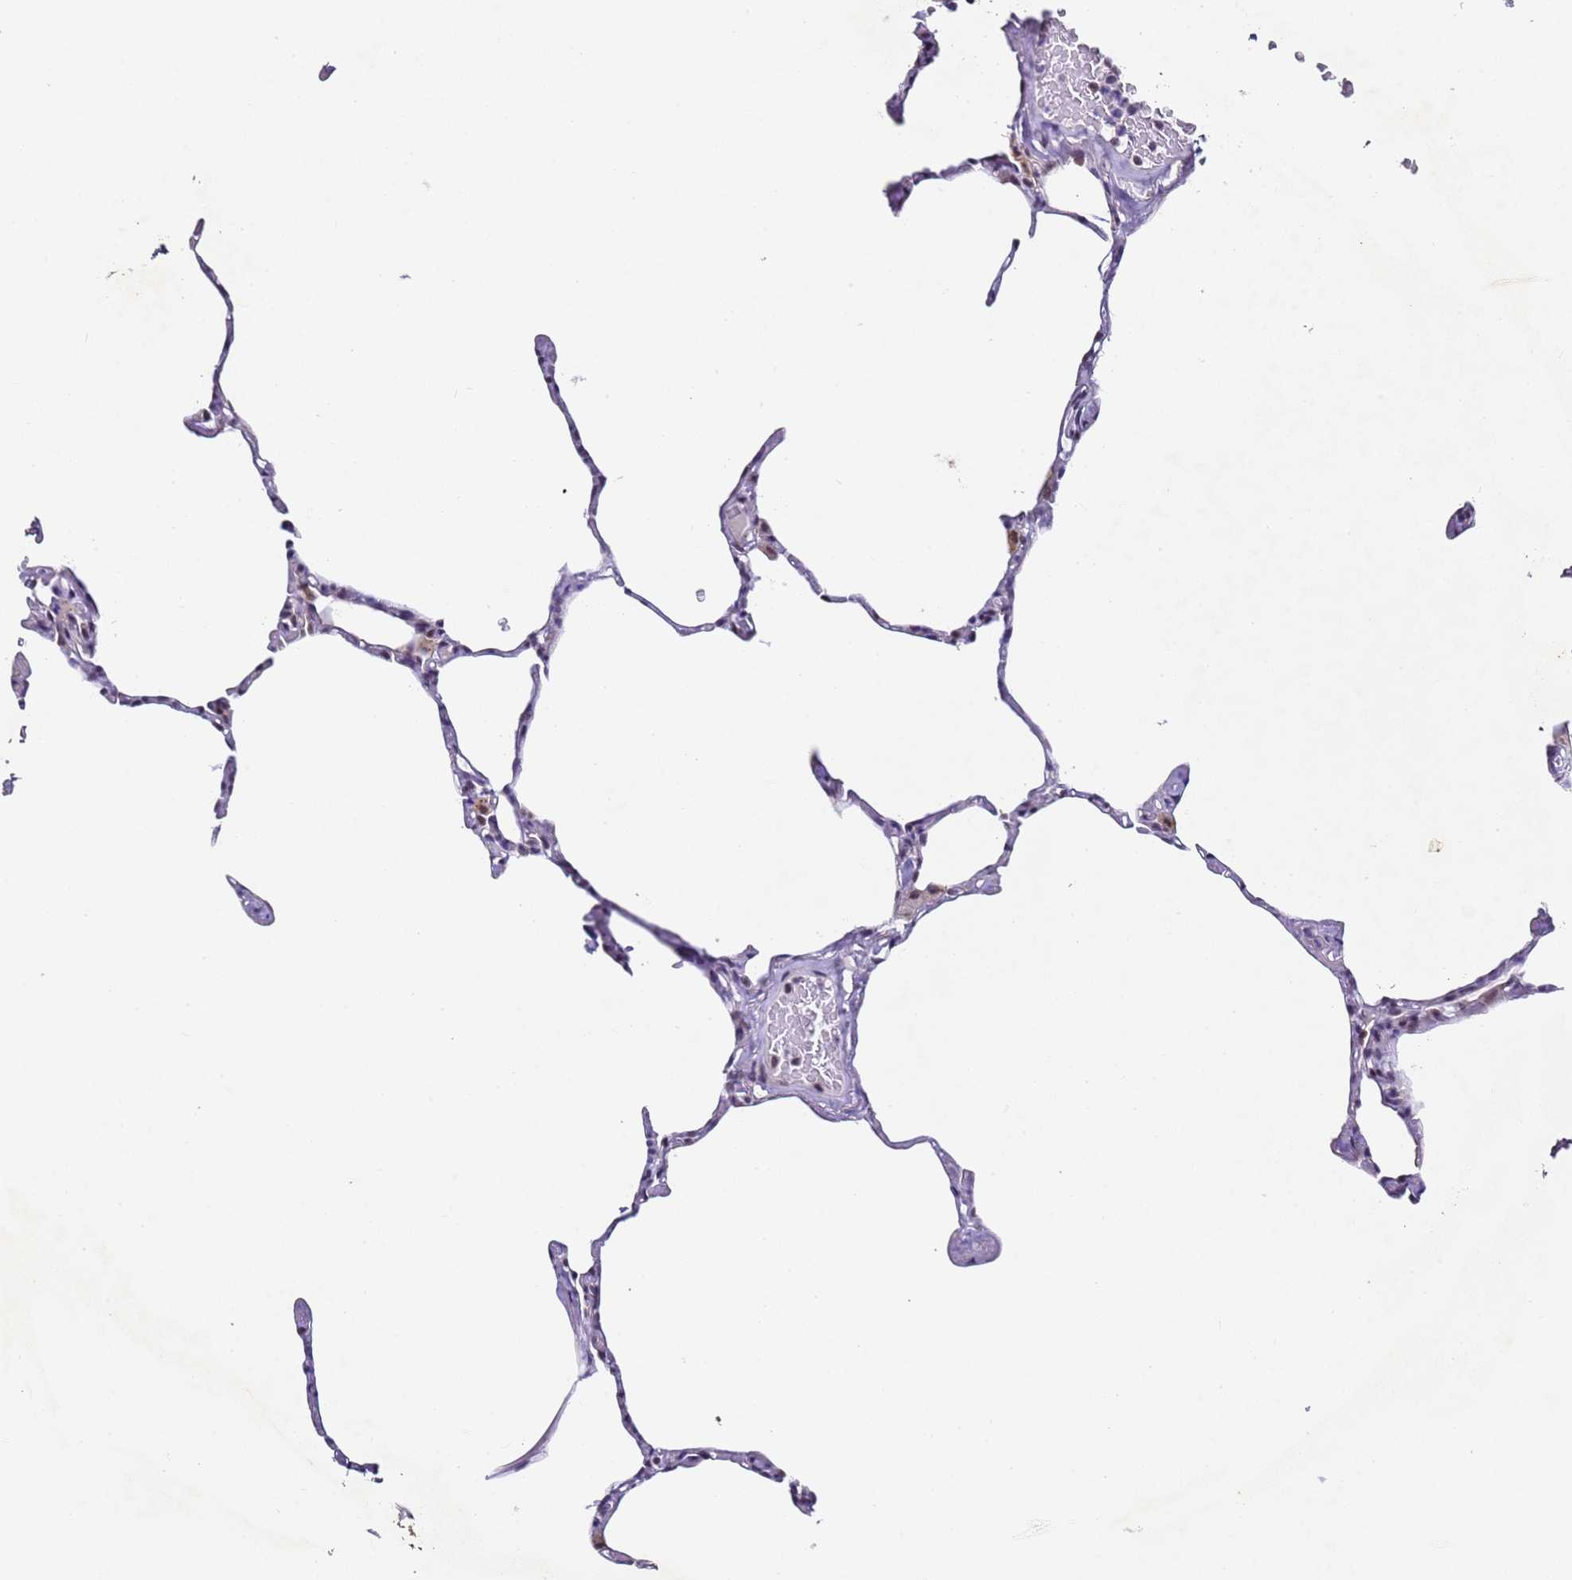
{"staining": {"intensity": "negative", "quantity": "none", "location": "none"}, "tissue": "lung", "cell_type": "Alveolar cells", "image_type": "normal", "snomed": [{"axis": "morphology", "description": "Normal tissue, NOS"}, {"axis": "topography", "description": "Lung"}], "caption": "Protein analysis of benign lung reveals no significant staining in alveolar cells. (Stains: DAB immunohistochemistry with hematoxylin counter stain, Microscopy: brightfield microscopy at high magnification).", "gene": "FNBP4", "patient": {"sex": "male", "age": 65}}